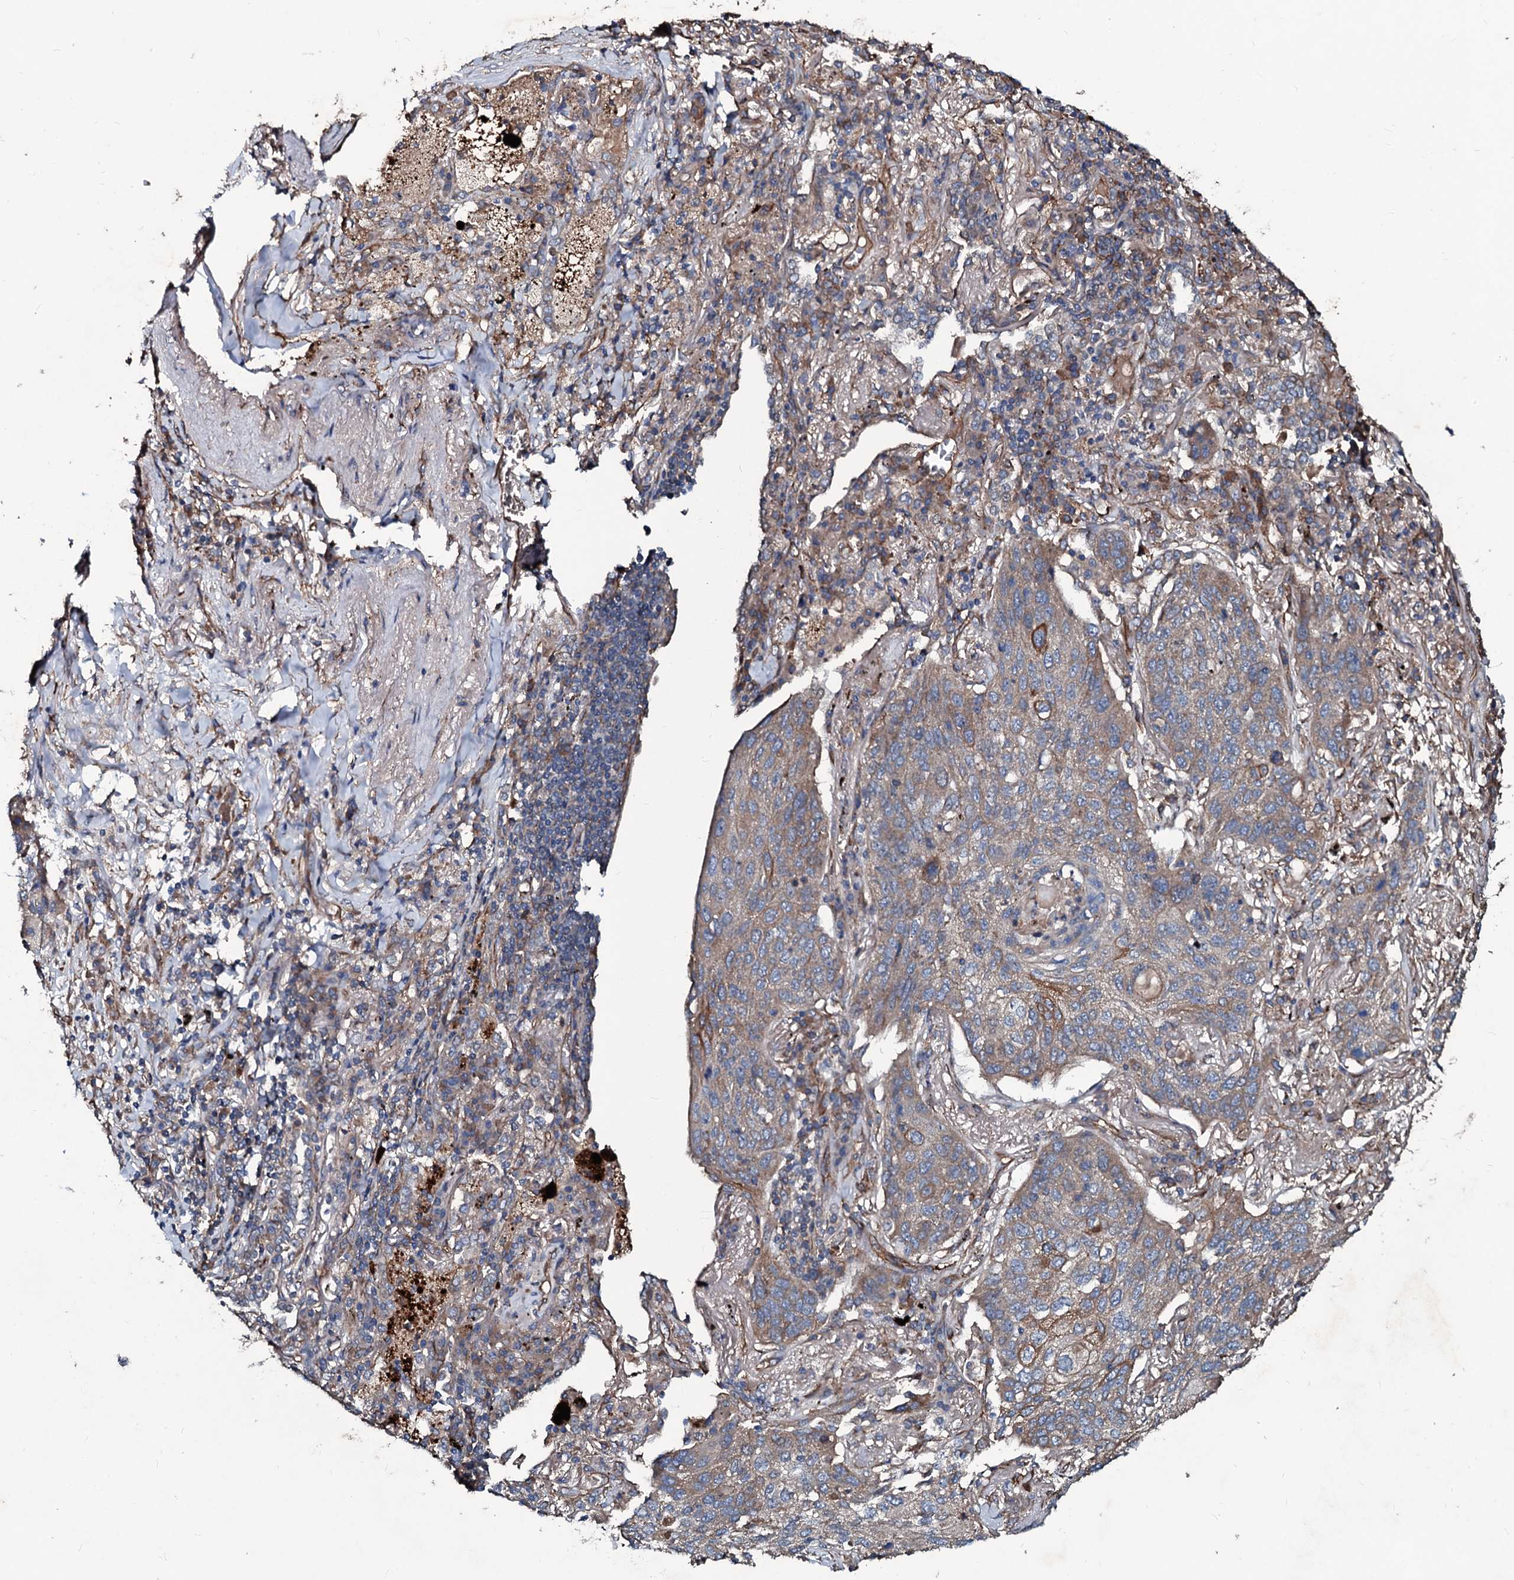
{"staining": {"intensity": "moderate", "quantity": ">75%", "location": "cytoplasmic/membranous"}, "tissue": "lung cancer", "cell_type": "Tumor cells", "image_type": "cancer", "snomed": [{"axis": "morphology", "description": "Squamous cell carcinoma, NOS"}, {"axis": "topography", "description": "Lung"}], "caption": "Immunohistochemistry histopathology image of neoplastic tissue: lung squamous cell carcinoma stained using IHC shows medium levels of moderate protein expression localized specifically in the cytoplasmic/membranous of tumor cells, appearing as a cytoplasmic/membranous brown color.", "gene": "DMAC2", "patient": {"sex": "female", "age": 63}}